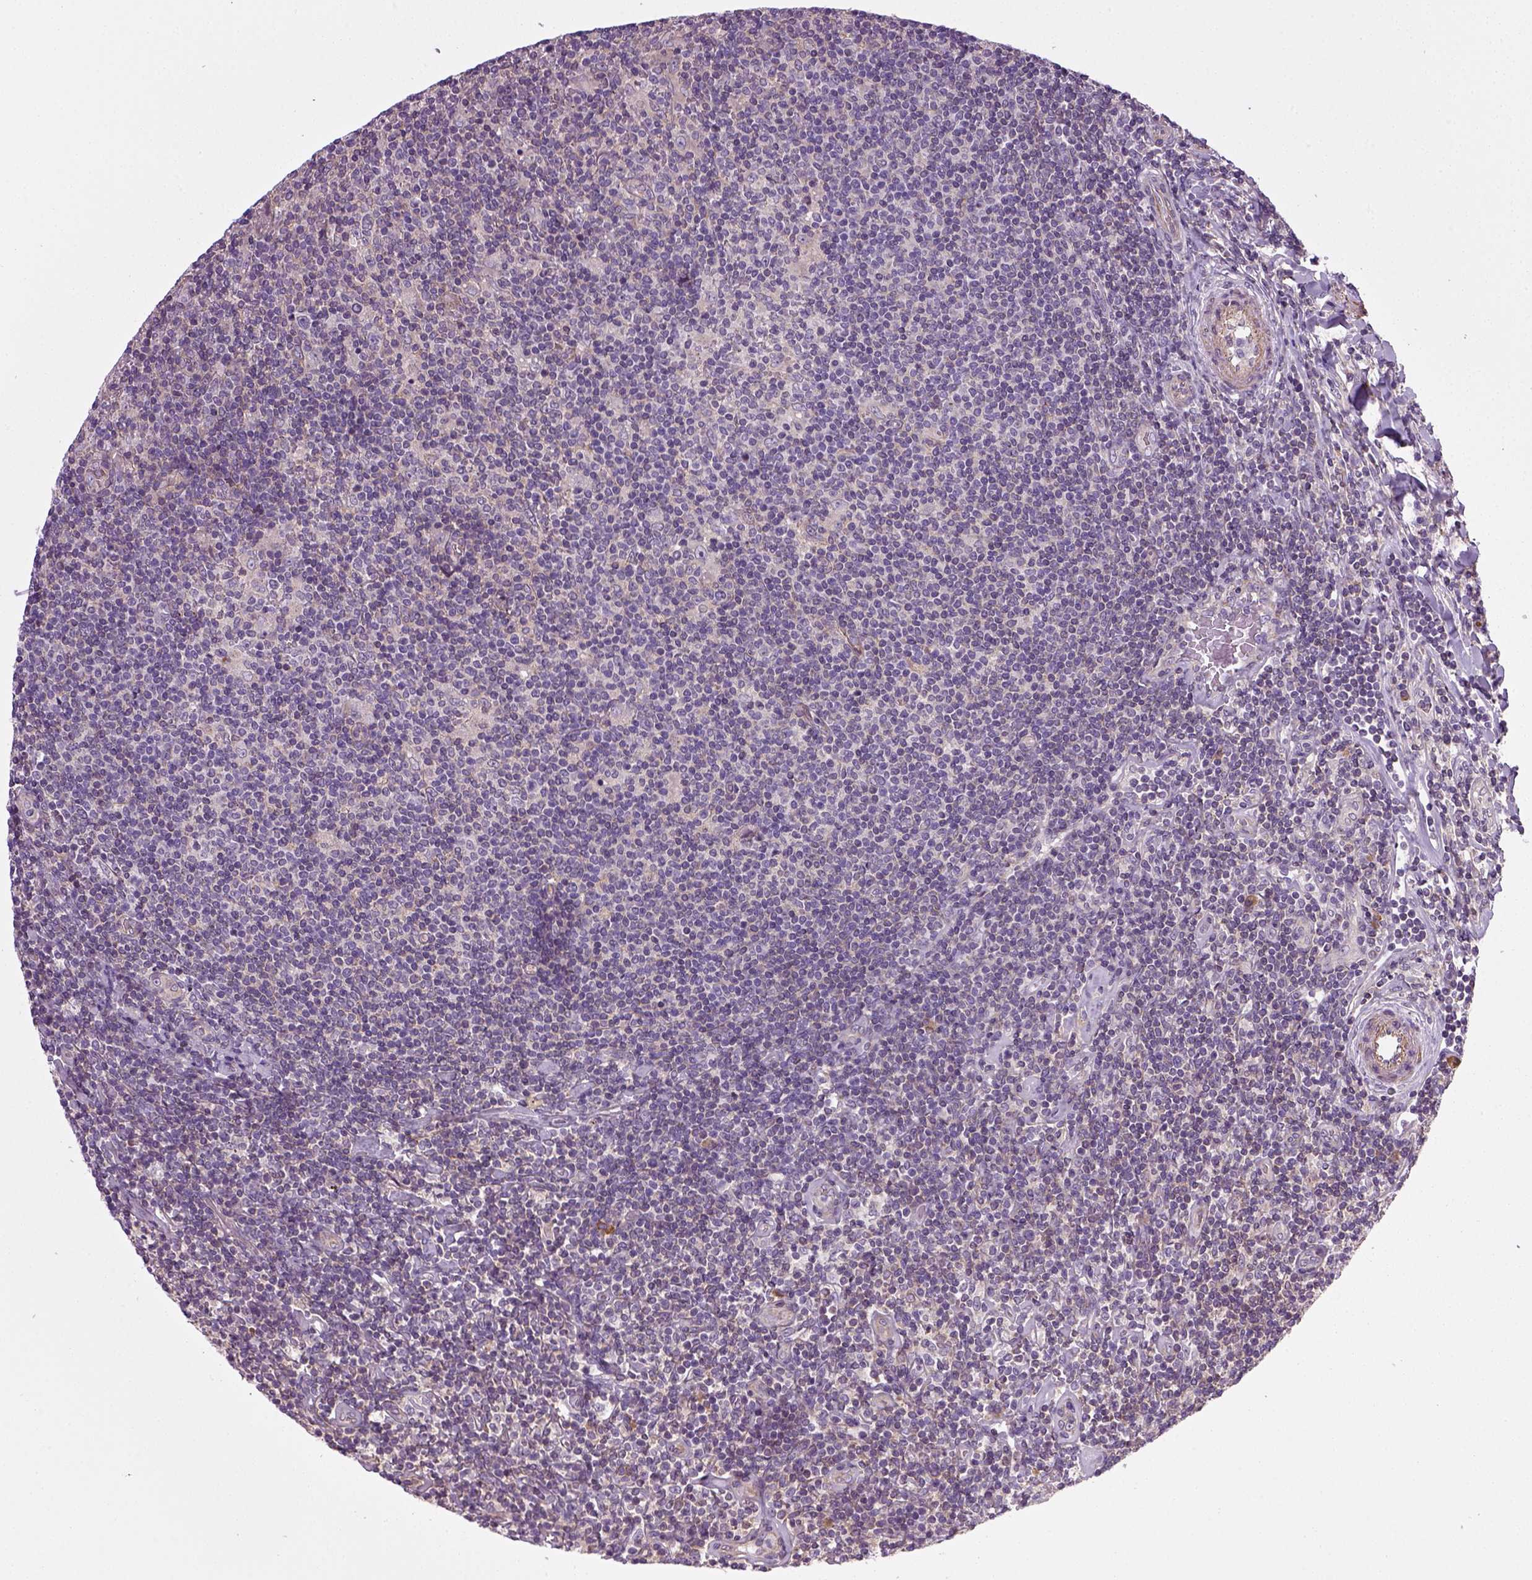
{"staining": {"intensity": "negative", "quantity": "none", "location": "none"}, "tissue": "lymphoma", "cell_type": "Tumor cells", "image_type": "cancer", "snomed": [{"axis": "morphology", "description": "Hodgkin's disease, NOS"}, {"axis": "topography", "description": "Lymph node"}], "caption": "Immunohistochemistry image of human lymphoma stained for a protein (brown), which shows no expression in tumor cells.", "gene": "TPRG1", "patient": {"sex": "male", "age": 40}}